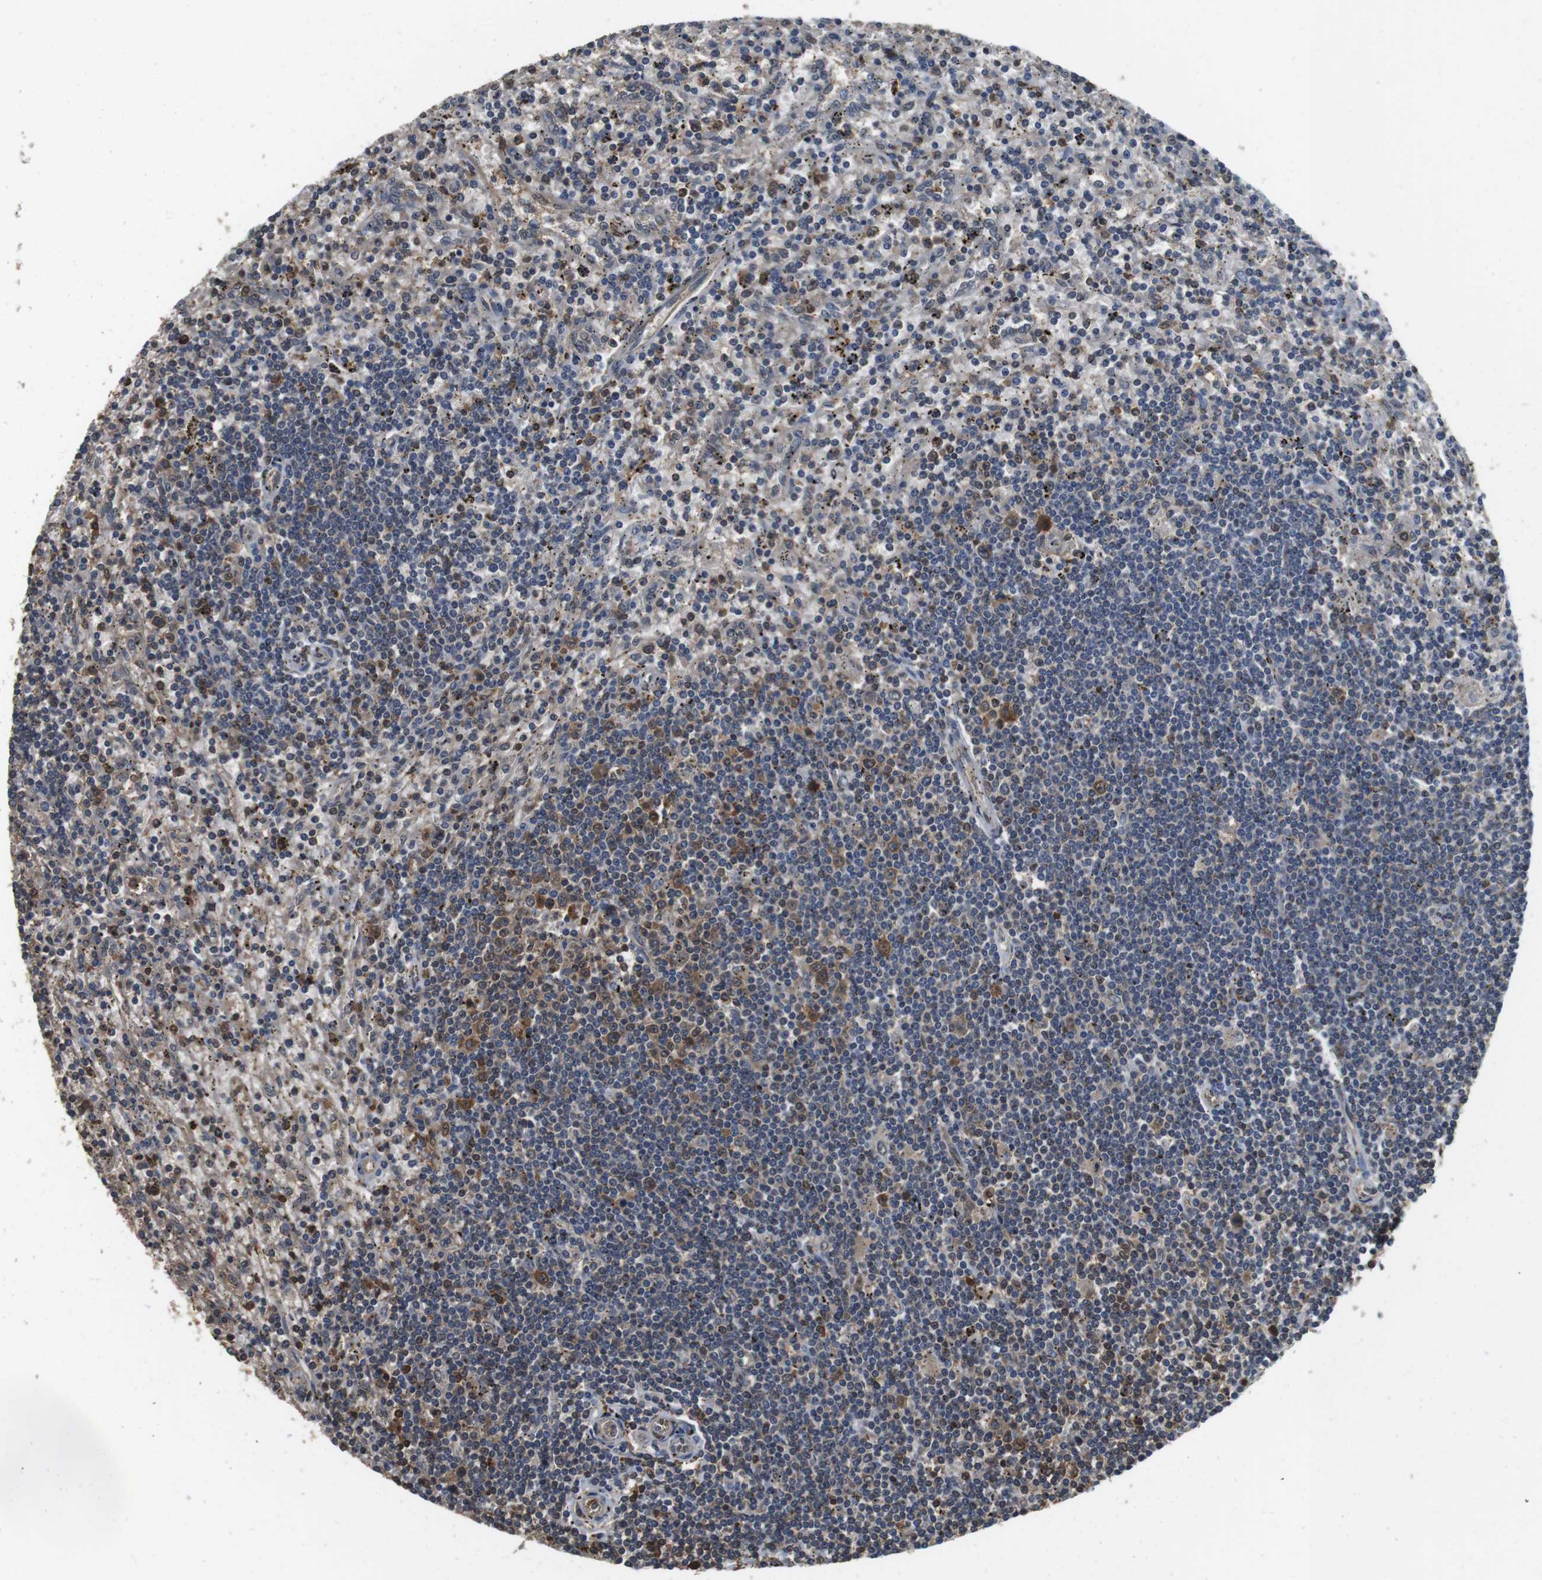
{"staining": {"intensity": "moderate", "quantity": "<25%", "location": "cytoplasmic/membranous,nuclear"}, "tissue": "lymphoma", "cell_type": "Tumor cells", "image_type": "cancer", "snomed": [{"axis": "morphology", "description": "Malignant lymphoma, non-Hodgkin's type, Low grade"}, {"axis": "topography", "description": "Spleen"}], "caption": "Immunohistochemistry of lymphoma demonstrates low levels of moderate cytoplasmic/membranous and nuclear expression in about <25% of tumor cells.", "gene": "LDHA", "patient": {"sex": "male", "age": 76}}